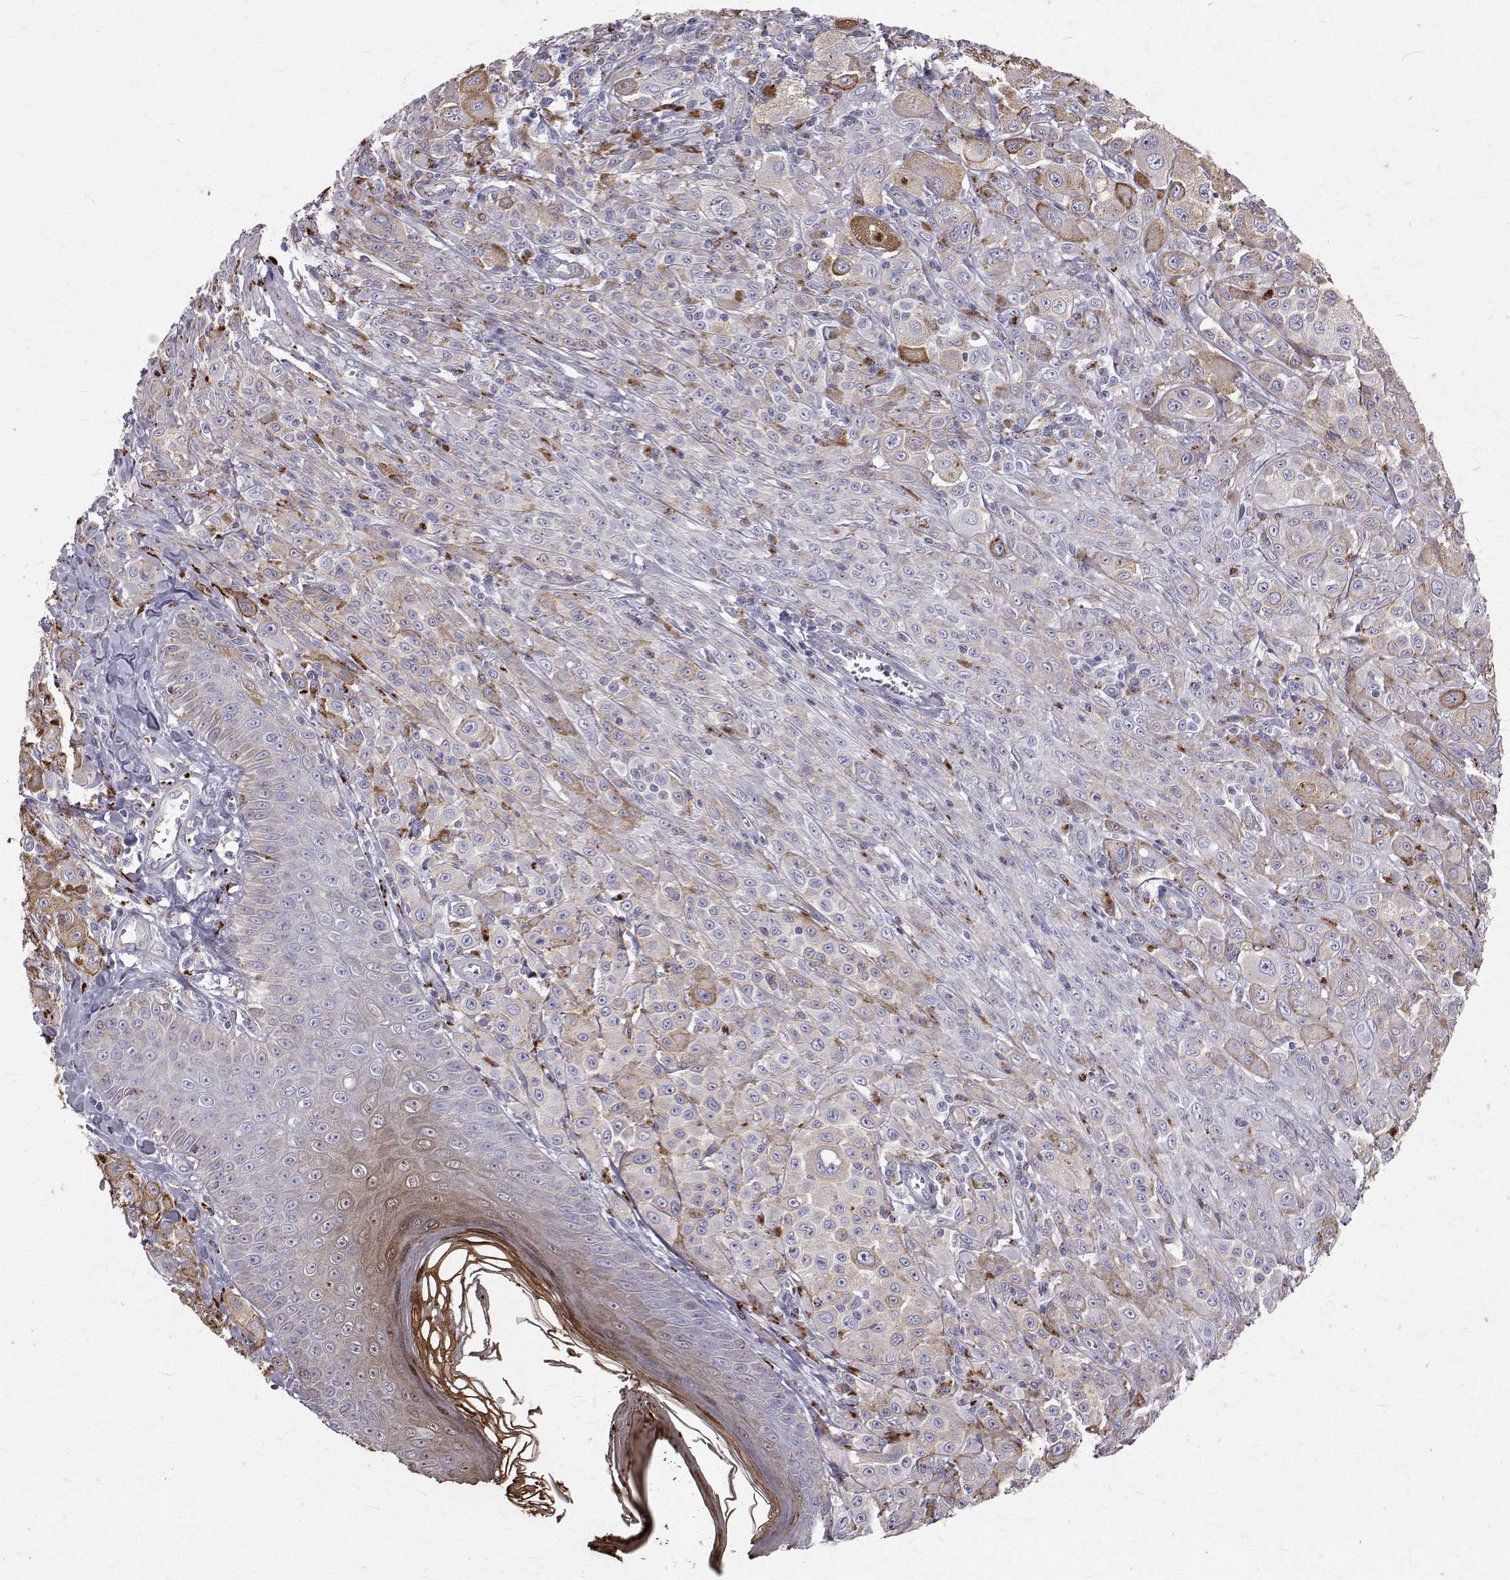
{"staining": {"intensity": "moderate", "quantity": "<25%", "location": "cytoplasmic/membranous"}, "tissue": "melanoma", "cell_type": "Tumor cells", "image_type": "cancer", "snomed": [{"axis": "morphology", "description": "Malignant melanoma, NOS"}, {"axis": "topography", "description": "Skin"}], "caption": "DAB immunohistochemical staining of human melanoma reveals moderate cytoplasmic/membranous protein expression in approximately <25% of tumor cells. The staining was performed using DAB (3,3'-diaminobenzidine), with brown indicating positive protein expression. Nuclei are stained blue with hematoxylin.", "gene": "TPP1", "patient": {"sex": "male", "age": 67}}